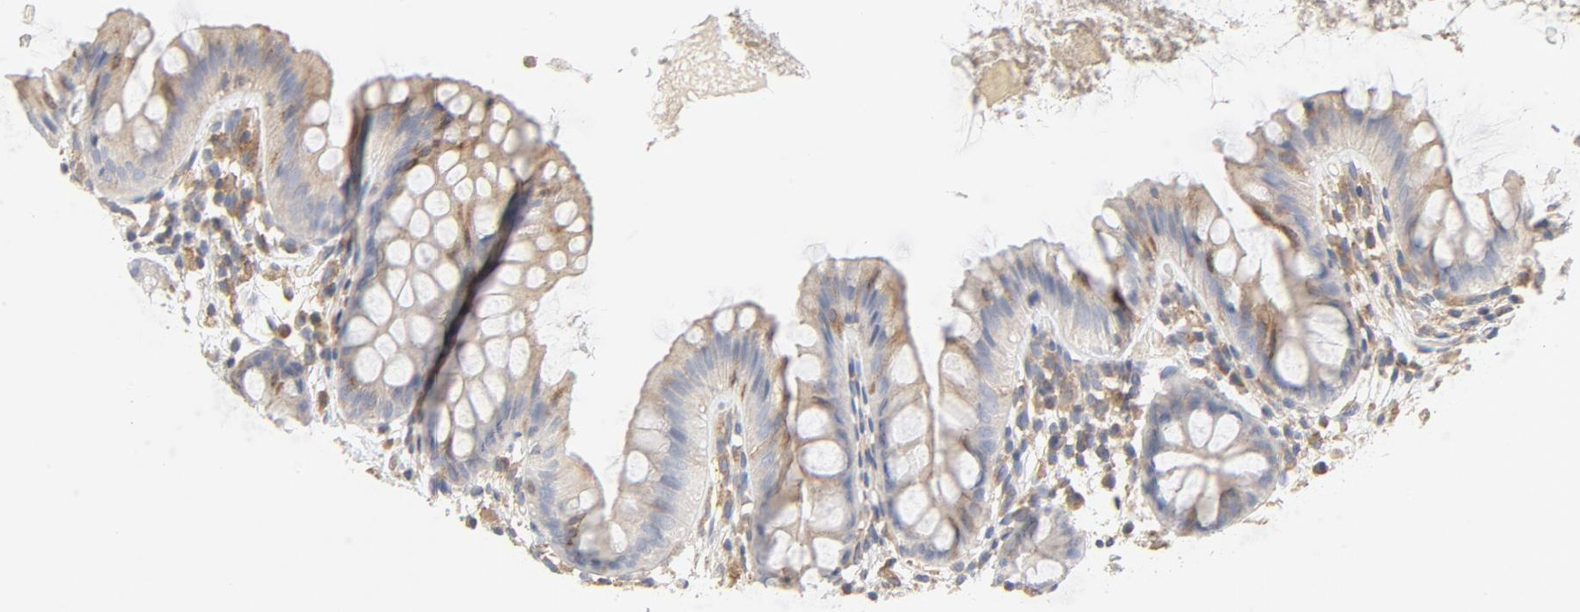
{"staining": {"intensity": "weak", "quantity": ">75%", "location": "cytoplasmic/membranous"}, "tissue": "colon", "cell_type": "Endothelial cells", "image_type": "normal", "snomed": [{"axis": "morphology", "description": "Normal tissue, NOS"}, {"axis": "topography", "description": "Smooth muscle"}, {"axis": "topography", "description": "Colon"}], "caption": "Immunohistochemistry (IHC) (DAB) staining of unremarkable colon exhibits weak cytoplasmic/membranous protein positivity in about >75% of endothelial cells. The protein of interest is stained brown, and the nuclei are stained in blue (DAB IHC with brightfield microscopy, high magnification).", "gene": "RABEP1", "patient": {"sex": "male", "age": 67}}